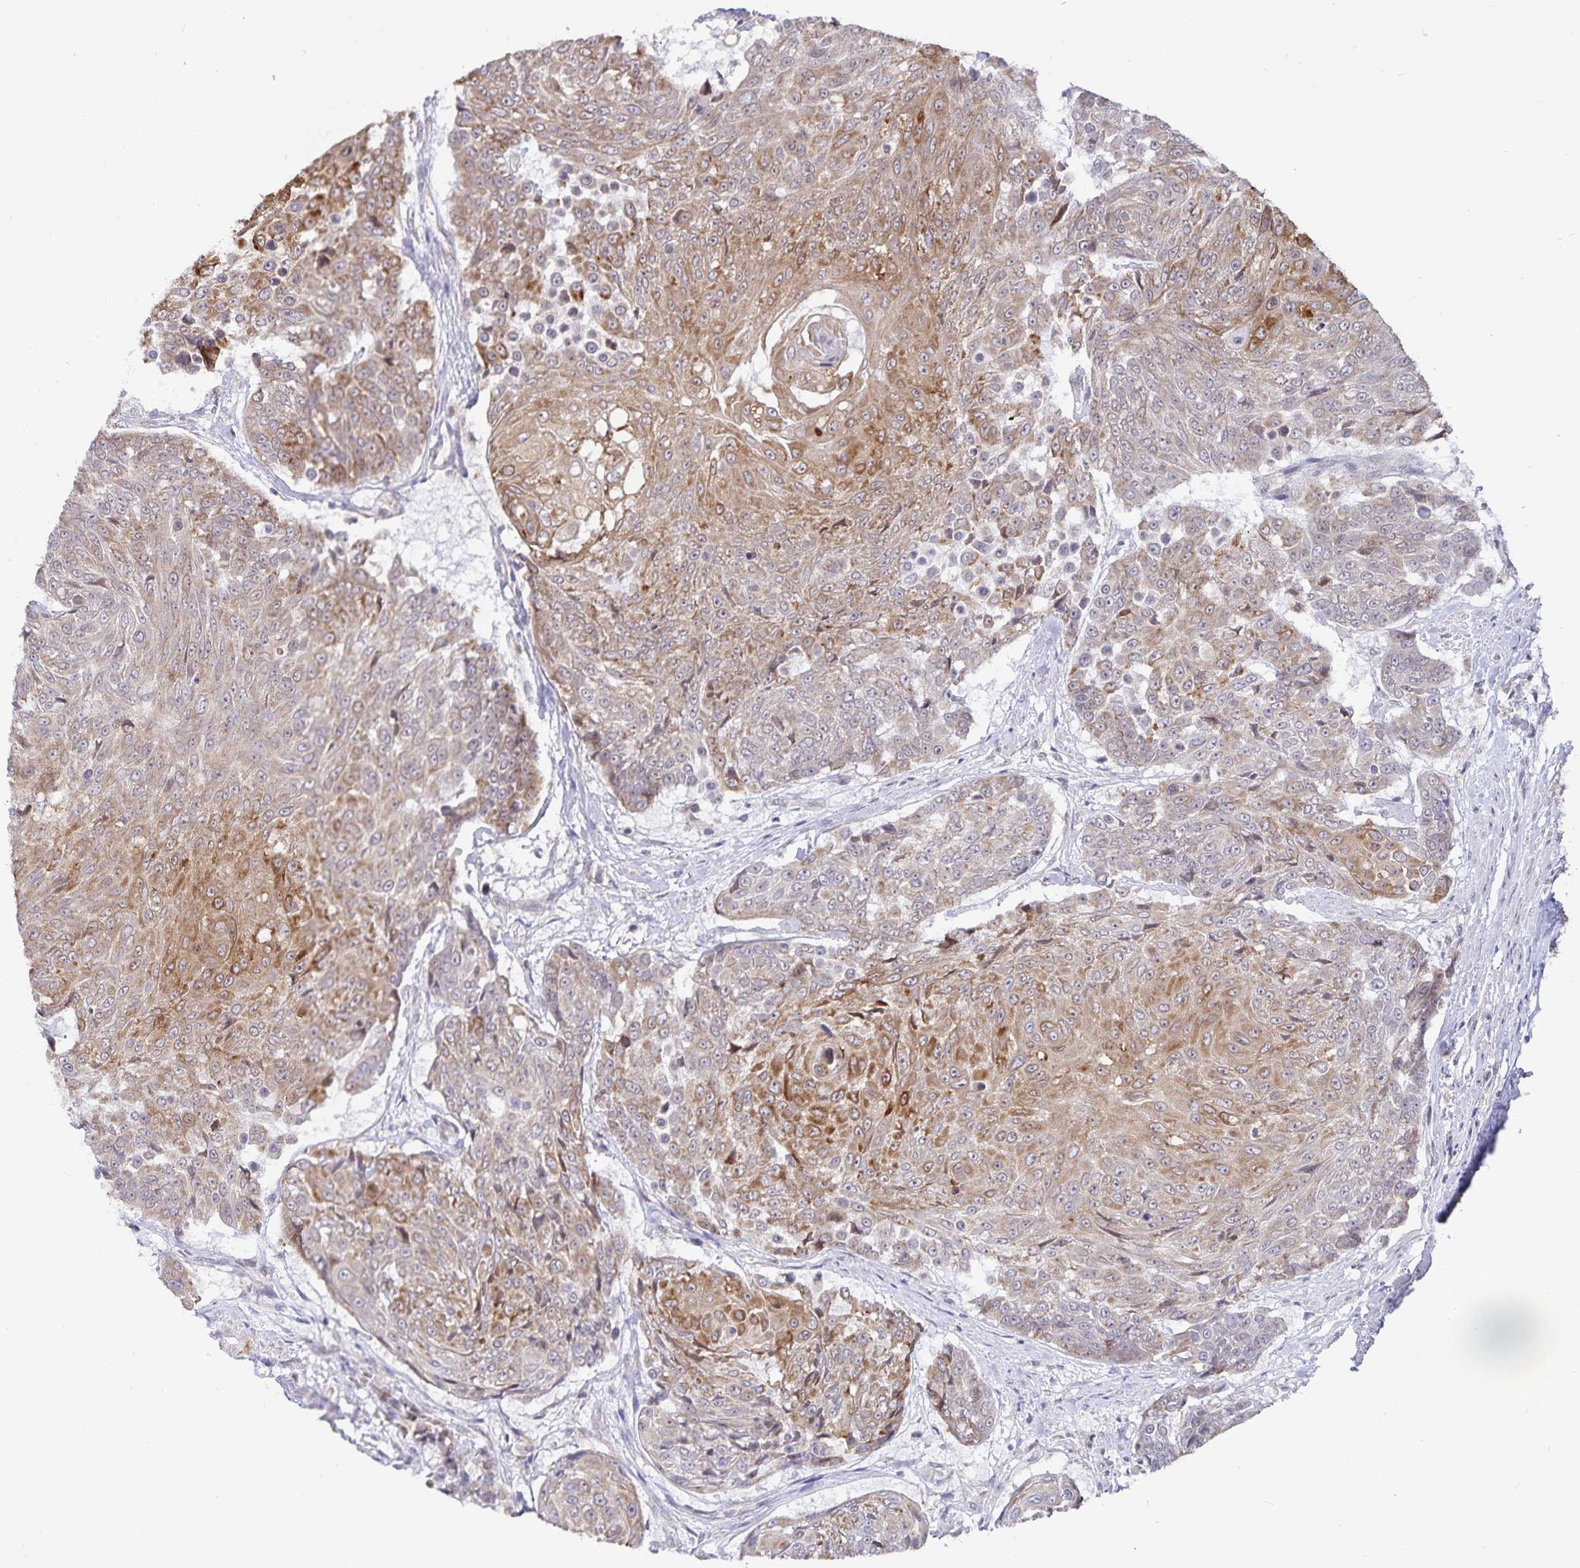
{"staining": {"intensity": "strong", "quantity": "25%-75%", "location": "cytoplasmic/membranous"}, "tissue": "urothelial cancer", "cell_type": "Tumor cells", "image_type": "cancer", "snomed": [{"axis": "morphology", "description": "Urothelial carcinoma, High grade"}, {"axis": "topography", "description": "Urinary bladder"}], "caption": "Human urothelial cancer stained for a protein (brown) exhibits strong cytoplasmic/membranous positive positivity in about 25%-75% of tumor cells.", "gene": "ATP2A2", "patient": {"sex": "female", "age": 63}}